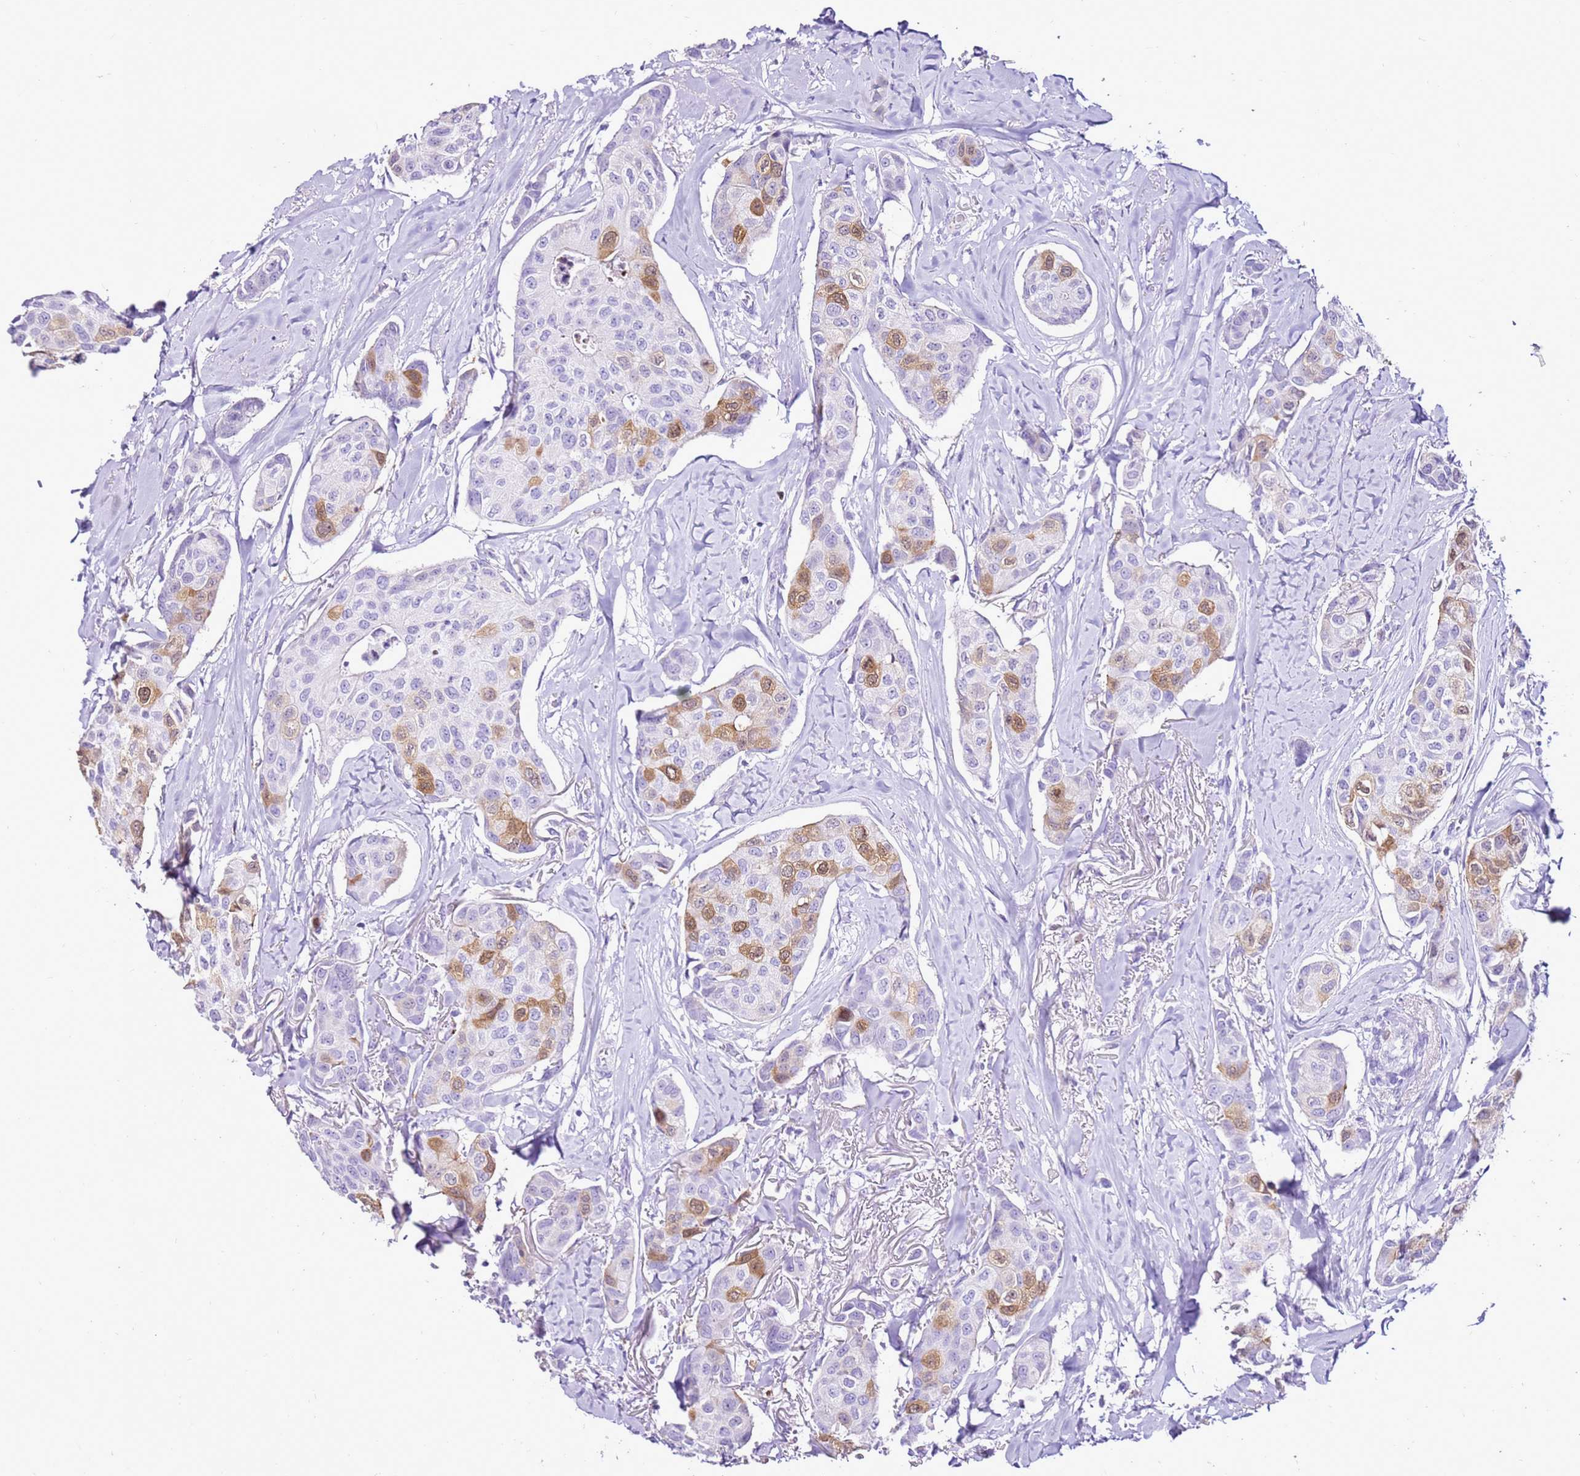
{"staining": {"intensity": "moderate", "quantity": "<25%", "location": "cytoplasmic/membranous,nuclear"}, "tissue": "breast cancer", "cell_type": "Tumor cells", "image_type": "cancer", "snomed": [{"axis": "morphology", "description": "Duct carcinoma"}, {"axis": "topography", "description": "Breast"}], "caption": "Protein staining of breast intraductal carcinoma tissue shows moderate cytoplasmic/membranous and nuclear positivity in about <25% of tumor cells.", "gene": "SPC25", "patient": {"sex": "female", "age": 80}}